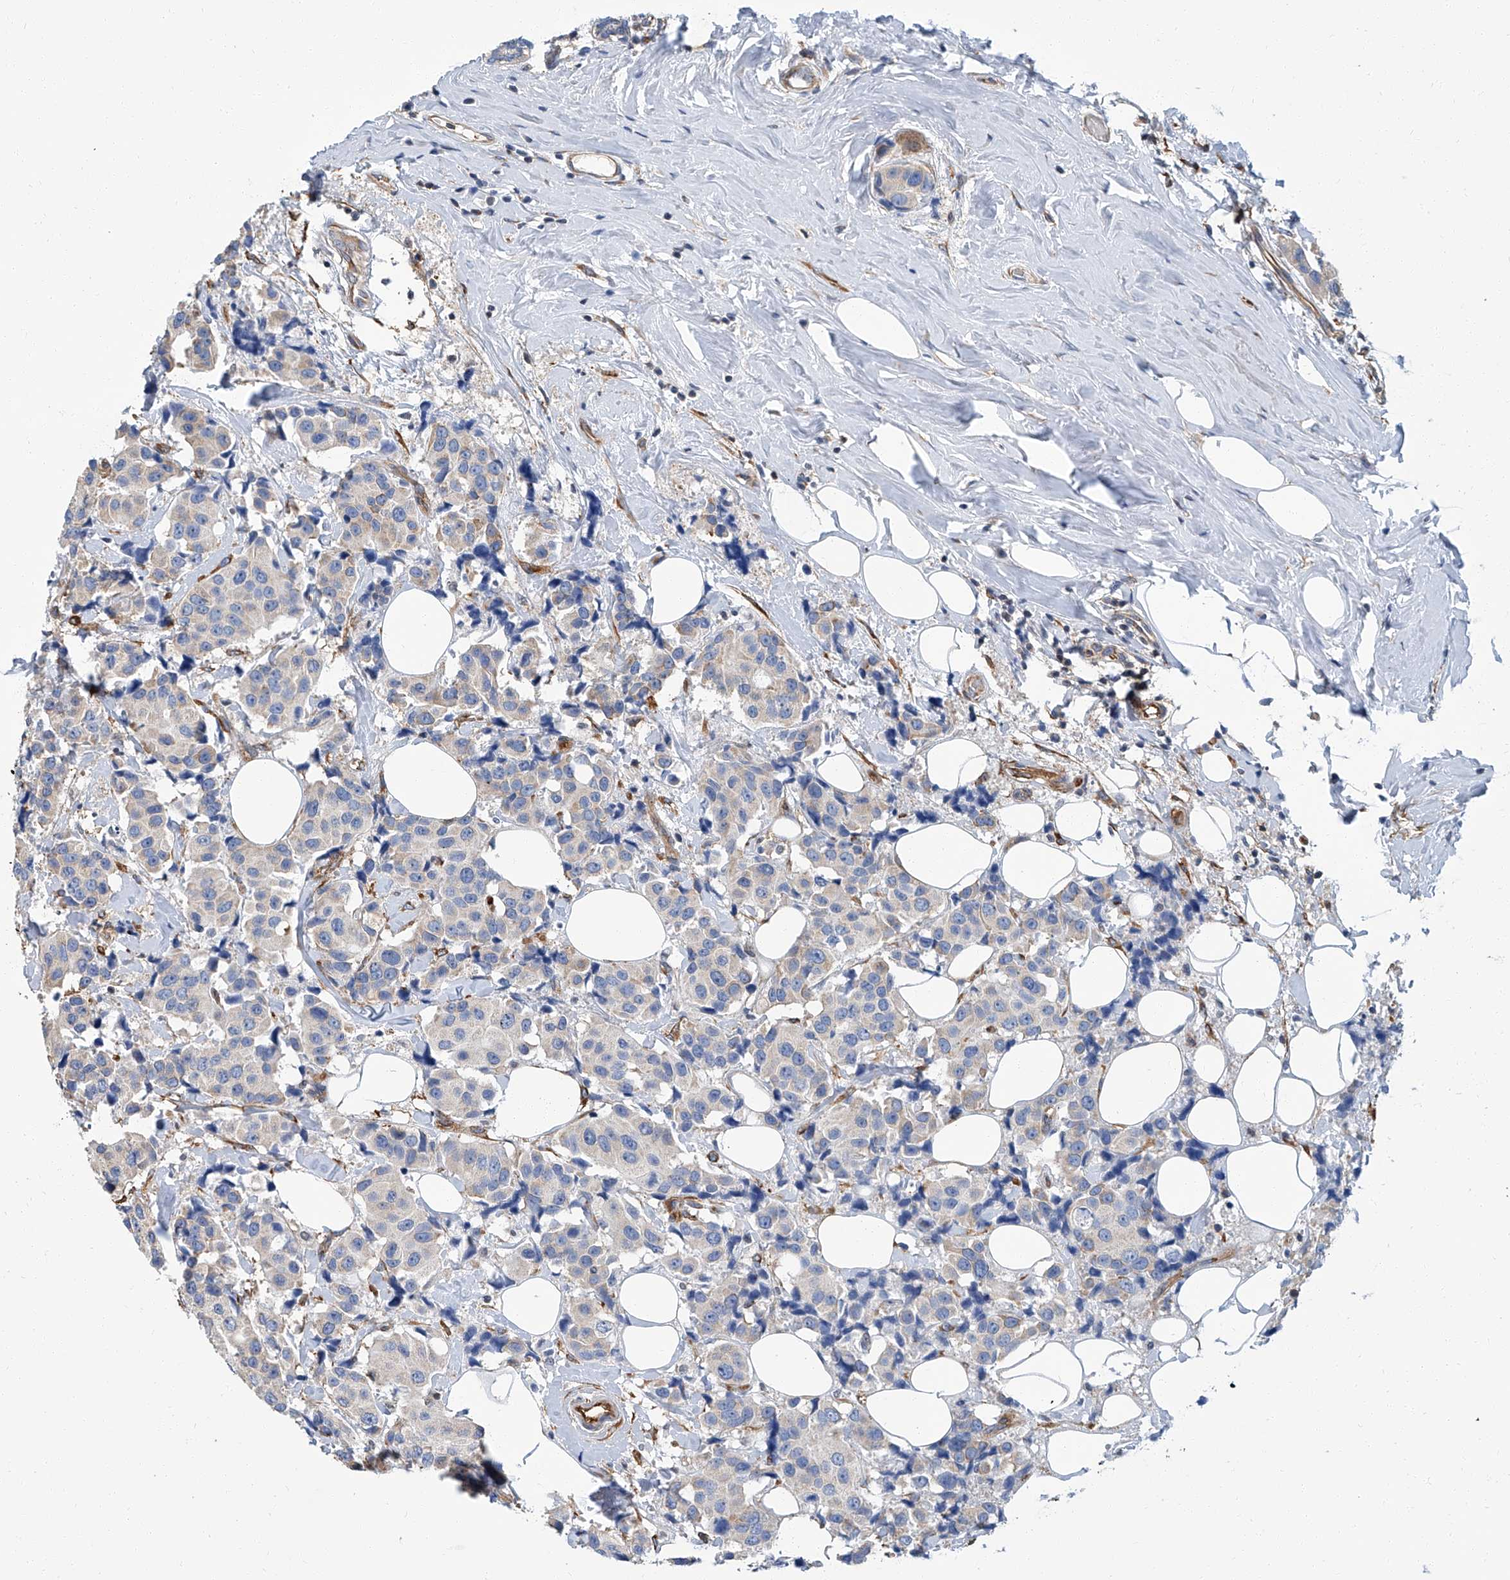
{"staining": {"intensity": "negative", "quantity": "none", "location": "none"}, "tissue": "breast cancer", "cell_type": "Tumor cells", "image_type": "cancer", "snomed": [{"axis": "morphology", "description": "Normal tissue, NOS"}, {"axis": "morphology", "description": "Duct carcinoma"}, {"axis": "topography", "description": "Breast"}], "caption": "Immunohistochemistry histopathology image of neoplastic tissue: human infiltrating ductal carcinoma (breast) stained with DAB (3,3'-diaminobenzidine) demonstrates no significant protein positivity in tumor cells.", "gene": "PSMB10", "patient": {"sex": "female", "age": 39}}